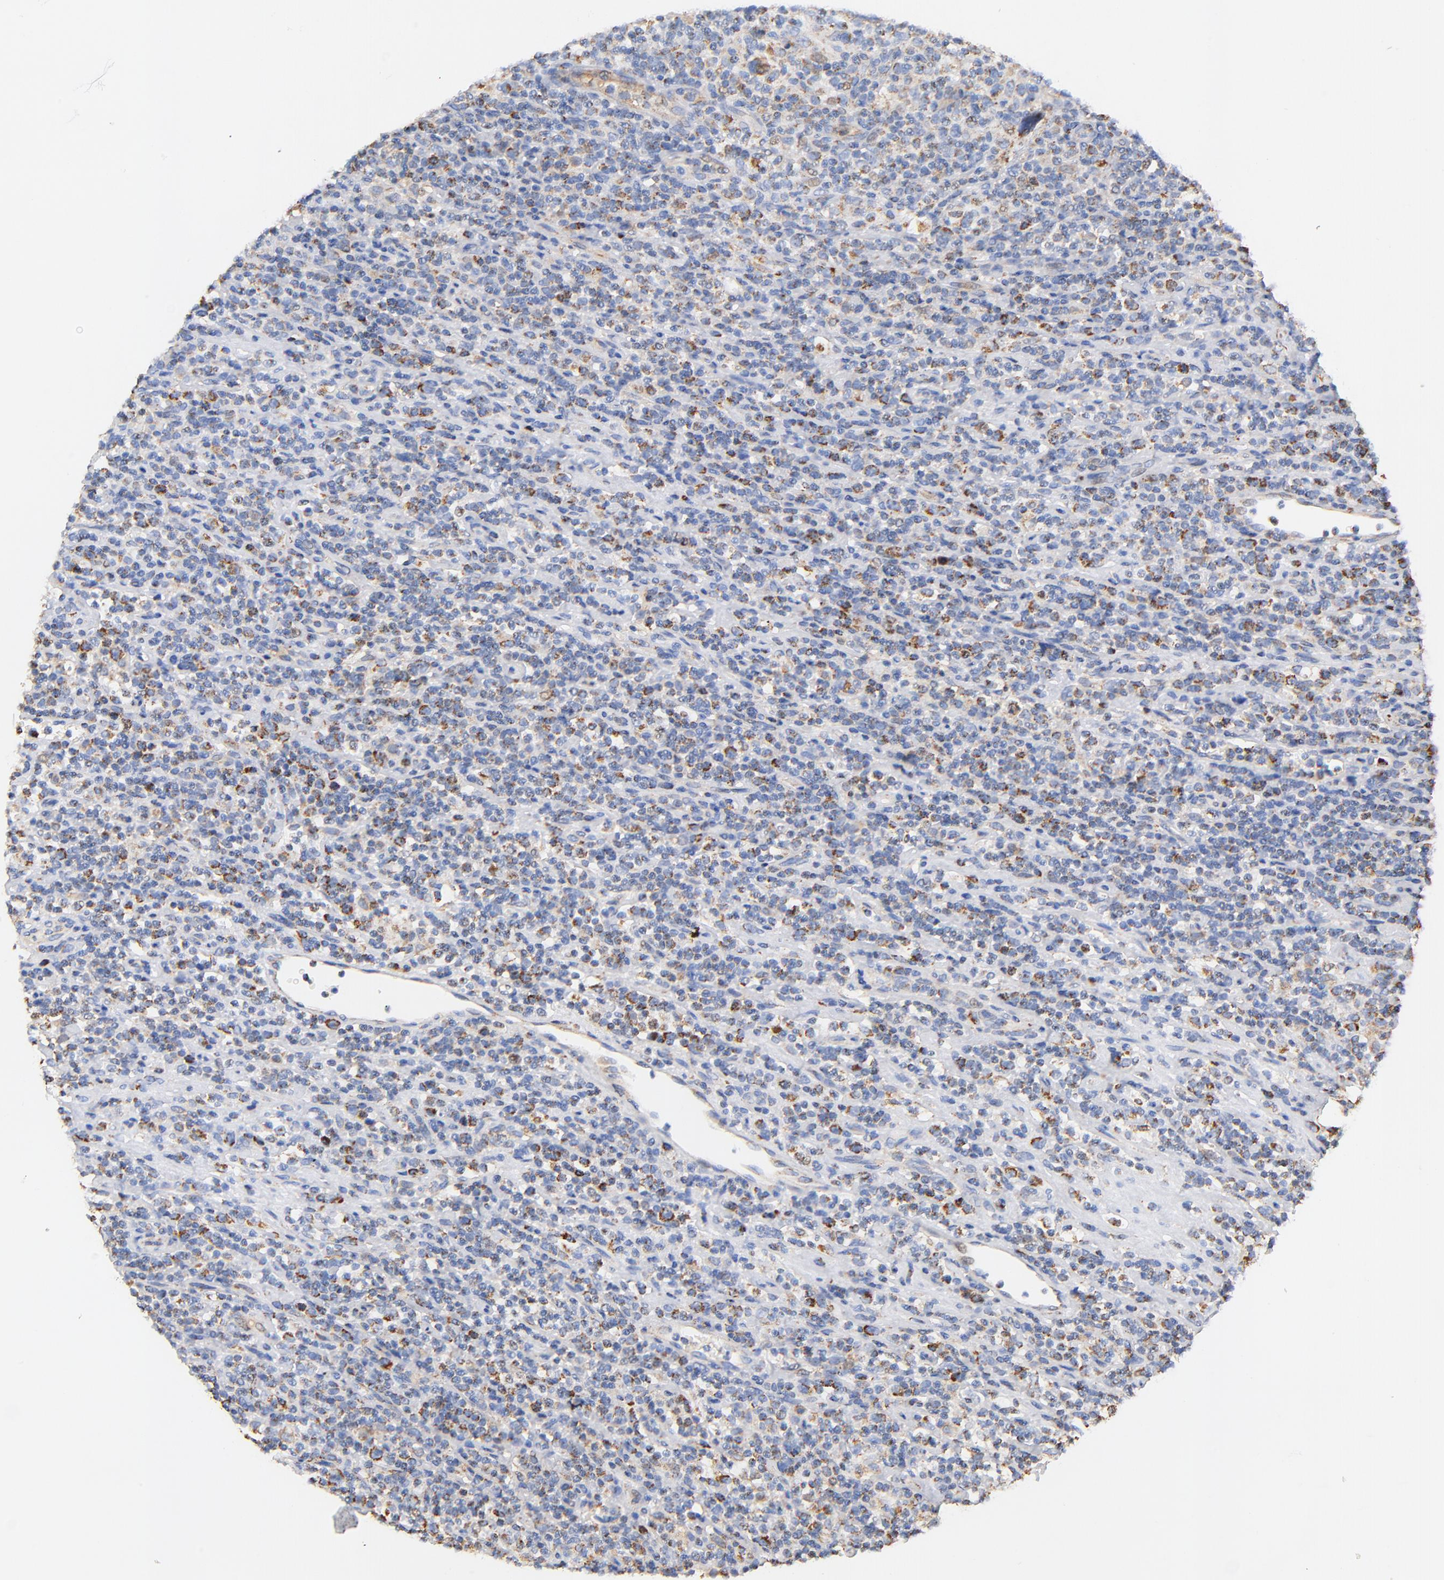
{"staining": {"intensity": "moderate", "quantity": "<25%", "location": "cytoplasmic/membranous"}, "tissue": "lymphoma", "cell_type": "Tumor cells", "image_type": "cancer", "snomed": [{"axis": "morphology", "description": "Hodgkin's disease, NOS"}, {"axis": "topography", "description": "Lymph node"}], "caption": "Protein staining exhibits moderate cytoplasmic/membranous staining in approximately <25% of tumor cells in Hodgkin's disease. (Stains: DAB in brown, nuclei in blue, Microscopy: brightfield microscopy at high magnification).", "gene": "ATP5F1D", "patient": {"sex": "male", "age": 65}}